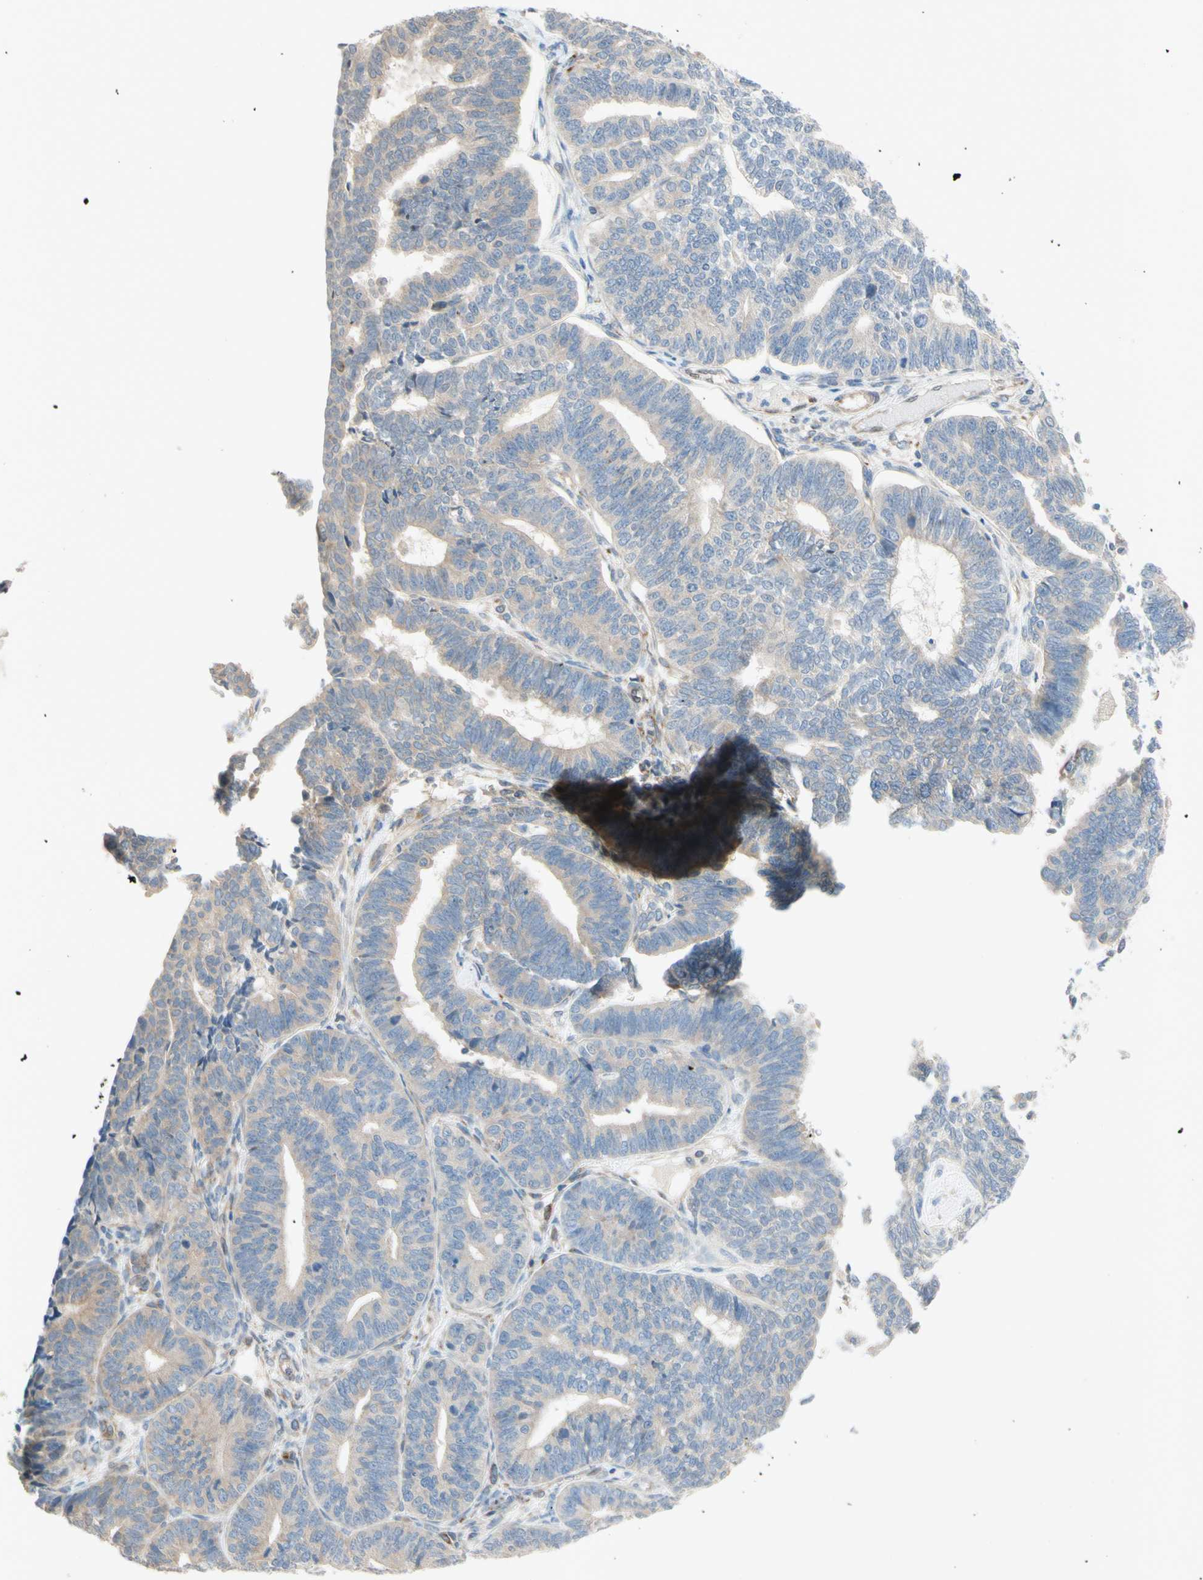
{"staining": {"intensity": "weak", "quantity": "25%-75%", "location": "cytoplasmic/membranous"}, "tissue": "endometrial cancer", "cell_type": "Tumor cells", "image_type": "cancer", "snomed": [{"axis": "morphology", "description": "Adenocarcinoma, NOS"}, {"axis": "topography", "description": "Endometrium"}], "caption": "The photomicrograph displays a brown stain indicating the presence of a protein in the cytoplasmic/membranous of tumor cells in adenocarcinoma (endometrial).", "gene": "TRAF2", "patient": {"sex": "female", "age": 70}}